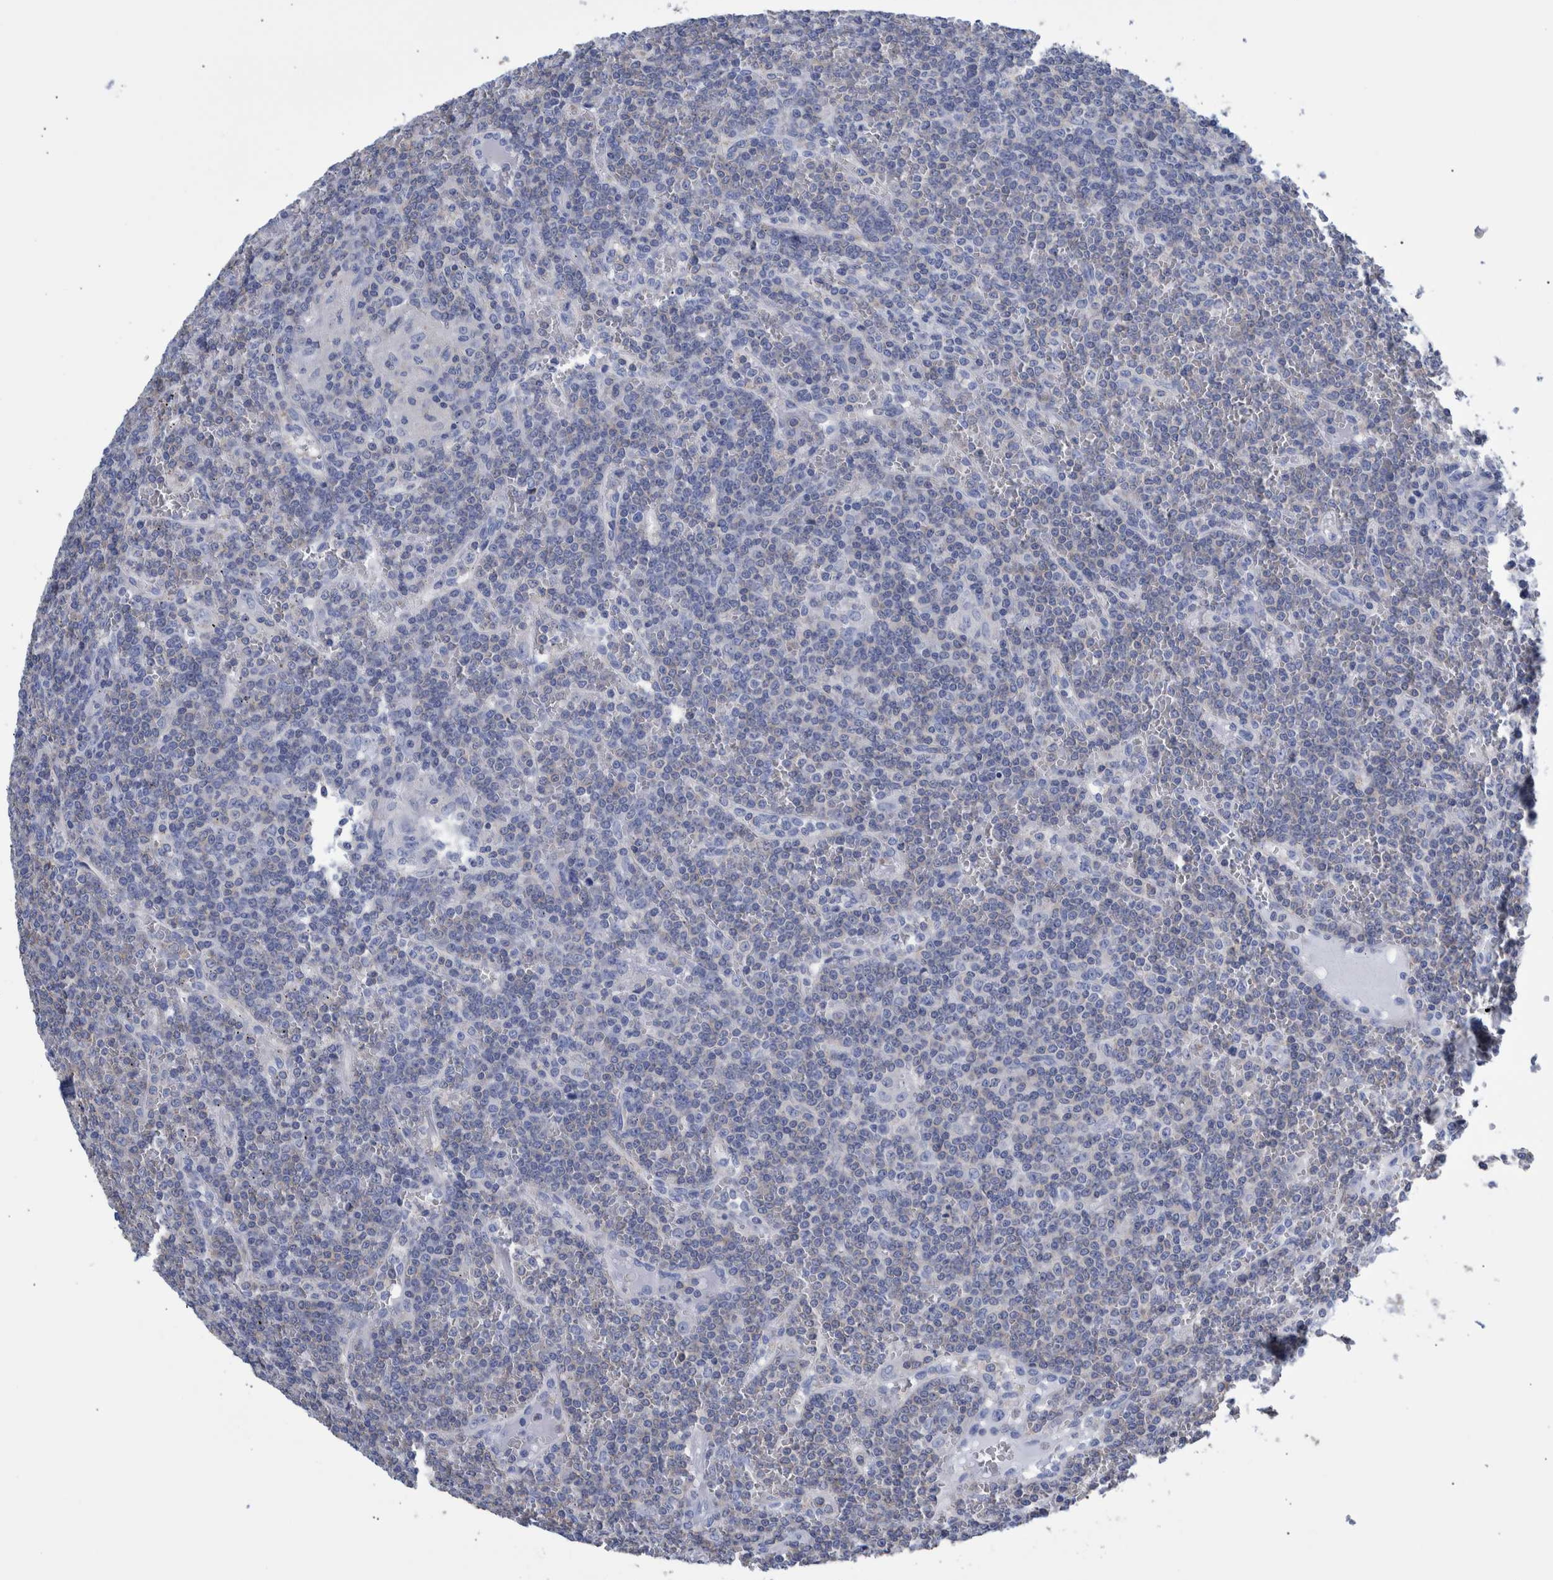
{"staining": {"intensity": "negative", "quantity": "none", "location": "none"}, "tissue": "lymphoma", "cell_type": "Tumor cells", "image_type": "cancer", "snomed": [{"axis": "morphology", "description": "Malignant lymphoma, non-Hodgkin's type, Low grade"}, {"axis": "topography", "description": "Spleen"}], "caption": "An image of human lymphoma is negative for staining in tumor cells.", "gene": "PPP3CC", "patient": {"sex": "female", "age": 19}}